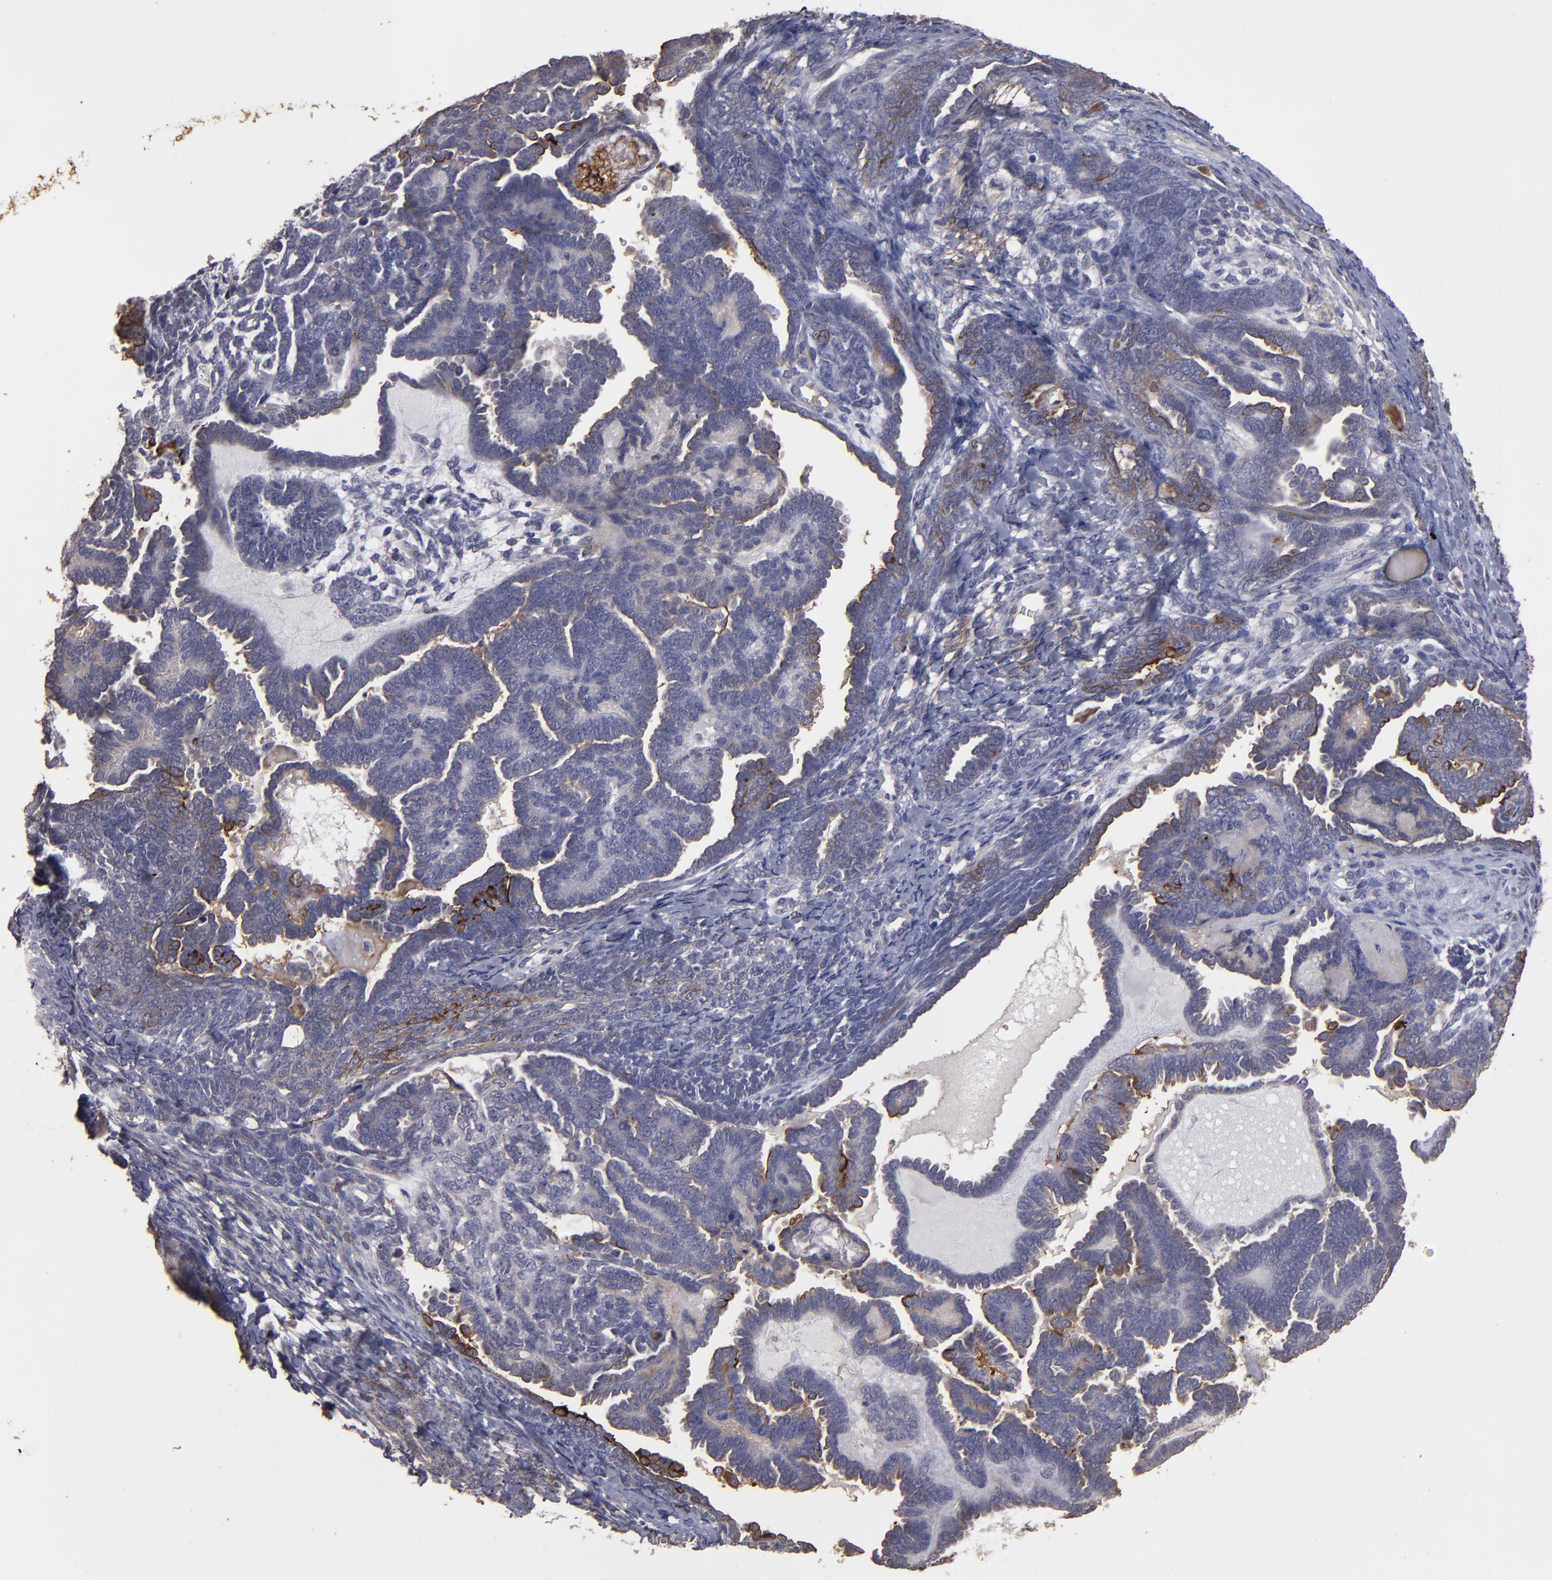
{"staining": {"intensity": "weak", "quantity": "<25%", "location": "cytoplasmic/membranous"}, "tissue": "endometrial cancer", "cell_type": "Tumor cells", "image_type": "cancer", "snomed": [{"axis": "morphology", "description": "Neoplasm, malignant, NOS"}, {"axis": "topography", "description": "Endometrium"}], "caption": "This is an IHC micrograph of human endometrial cancer (neoplasm (malignant)). There is no expression in tumor cells.", "gene": "CD55", "patient": {"sex": "female", "age": 74}}